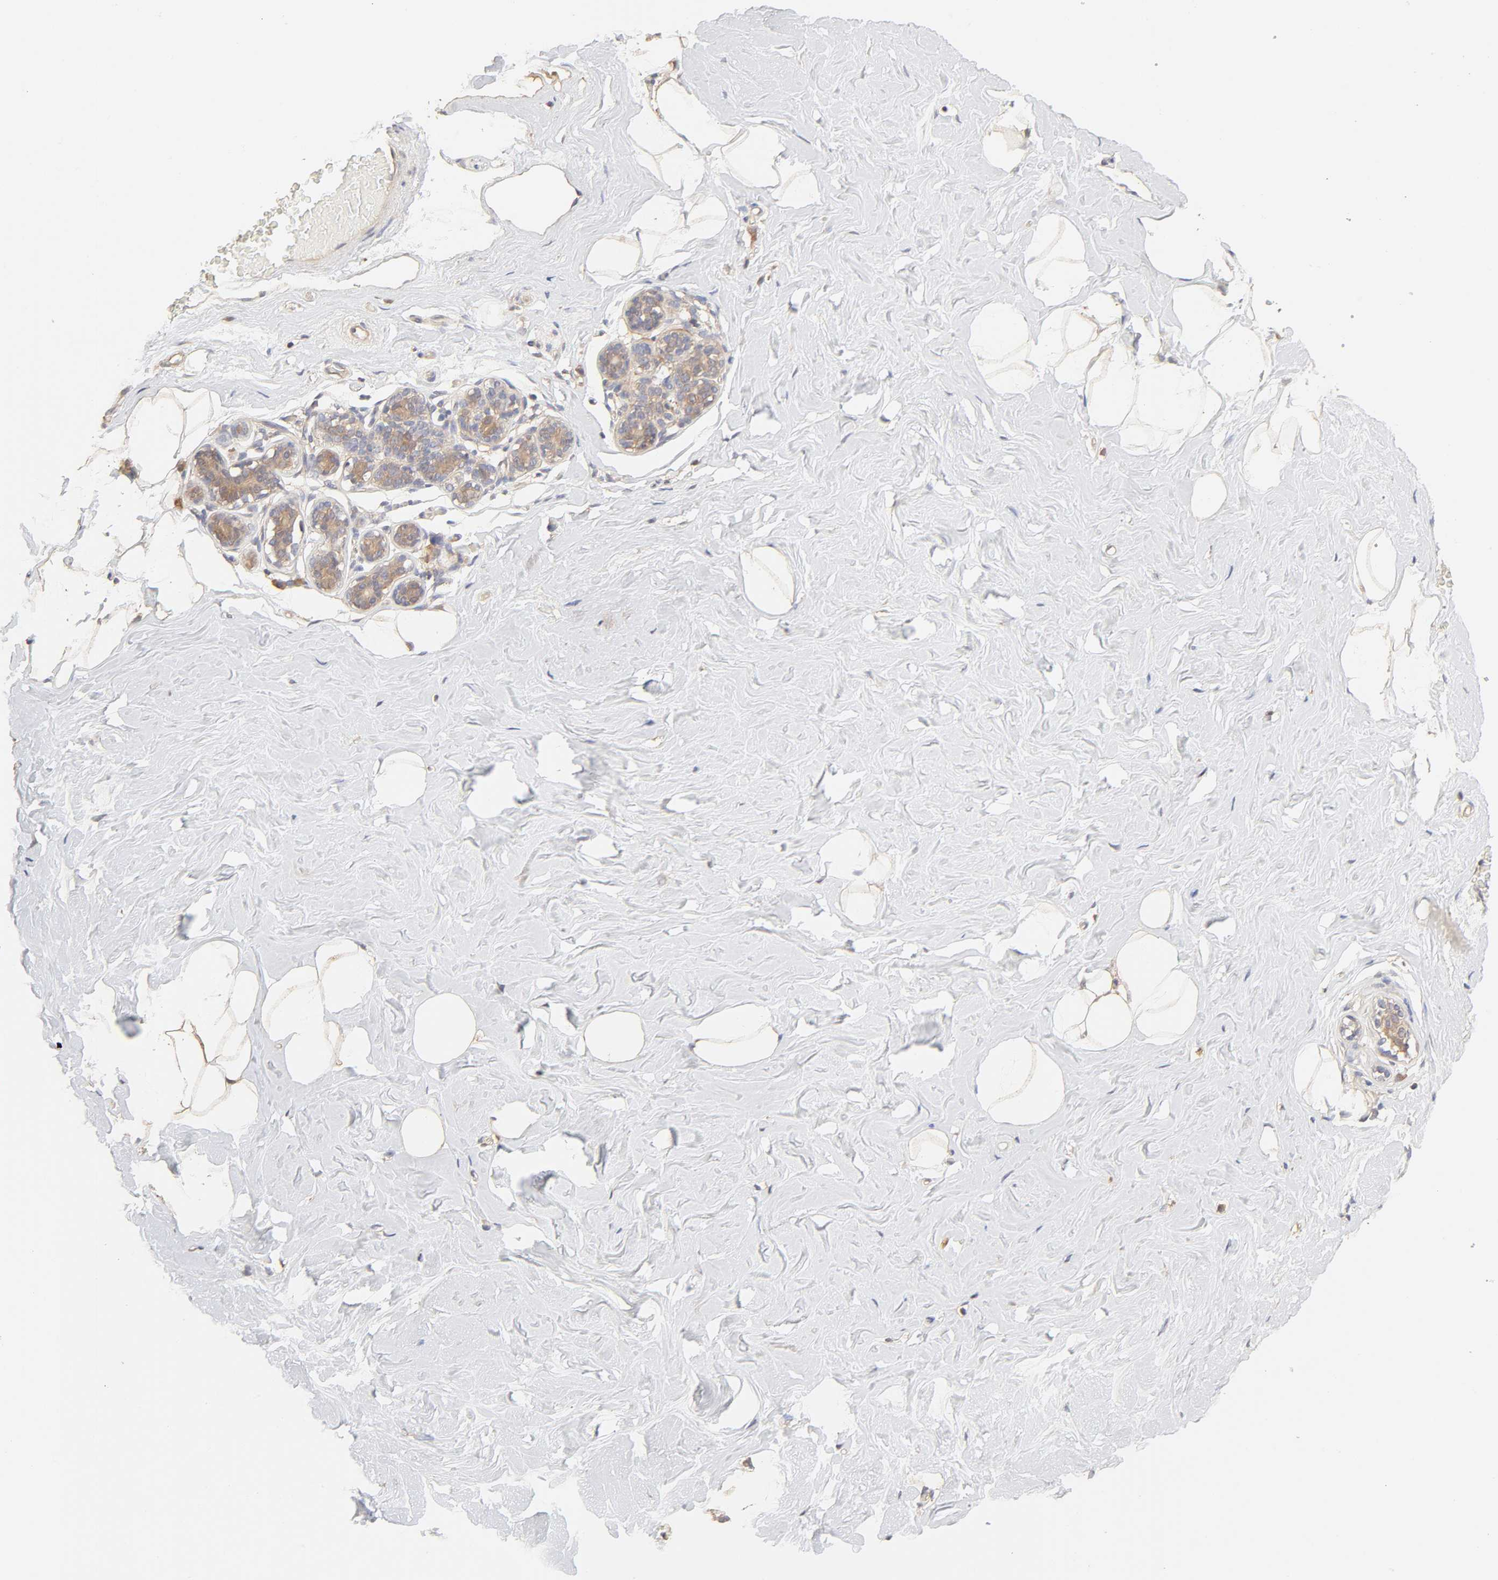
{"staining": {"intensity": "negative", "quantity": "none", "location": "none"}, "tissue": "breast", "cell_type": "Adipocytes", "image_type": "normal", "snomed": [{"axis": "morphology", "description": "Normal tissue, NOS"}, {"axis": "topography", "description": "Breast"}, {"axis": "topography", "description": "Soft tissue"}], "caption": "DAB immunohistochemical staining of unremarkable breast exhibits no significant positivity in adipocytes.", "gene": "AP1G2", "patient": {"sex": "female", "age": 75}}